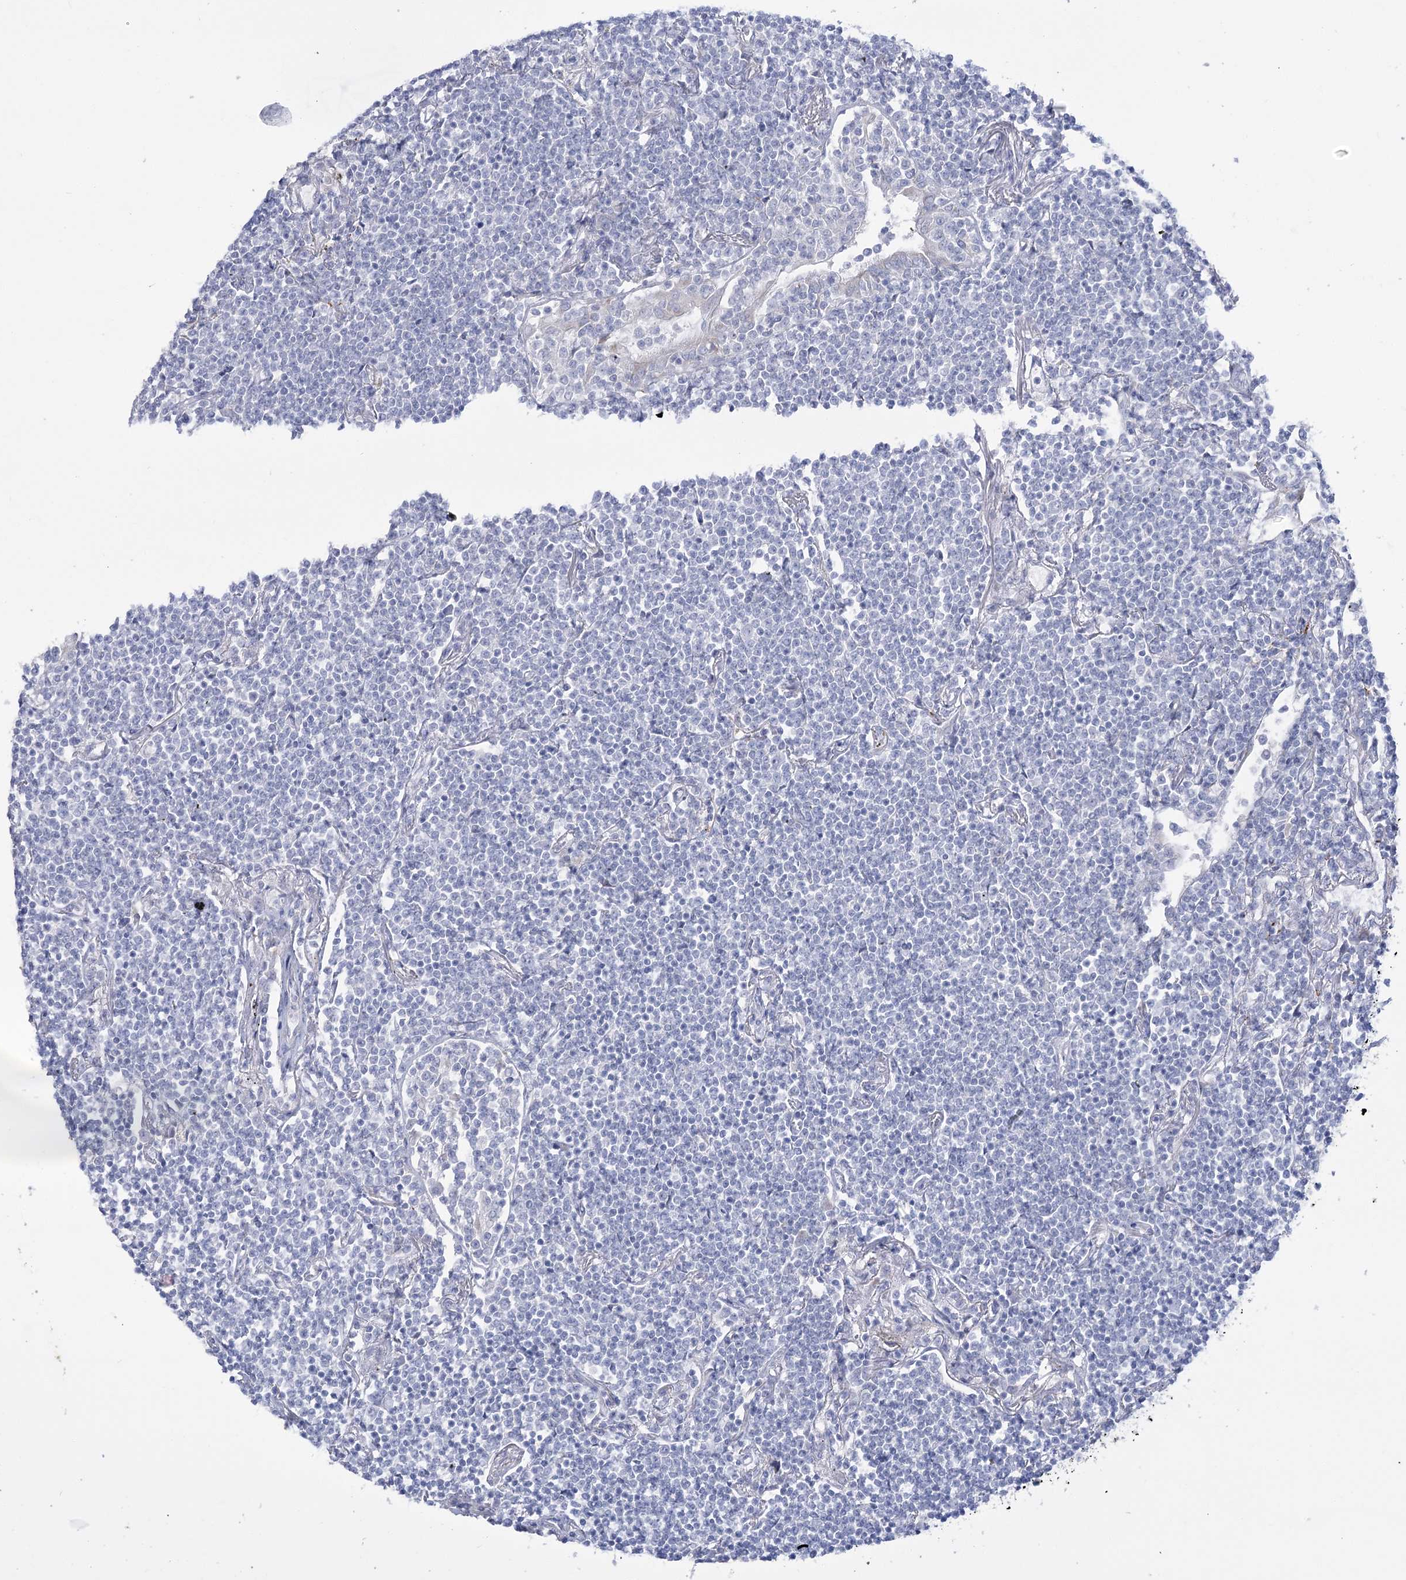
{"staining": {"intensity": "negative", "quantity": "none", "location": "none"}, "tissue": "lymphoma", "cell_type": "Tumor cells", "image_type": "cancer", "snomed": [{"axis": "morphology", "description": "Malignant lymphoma, non-Hodgkin's type, Low grade"}, {"axis": "topography", "description": "Lung"}], "caption": "High power microscopy histopathology image of an immunohistochemistry (IHC) histopathology image of malignant lymphoma, non-Hodgkin's type (low-grade), revealing no significant staining in tumor cells.", "gene": "SIAE", "patient": {"sex": "female", "age": 71}}